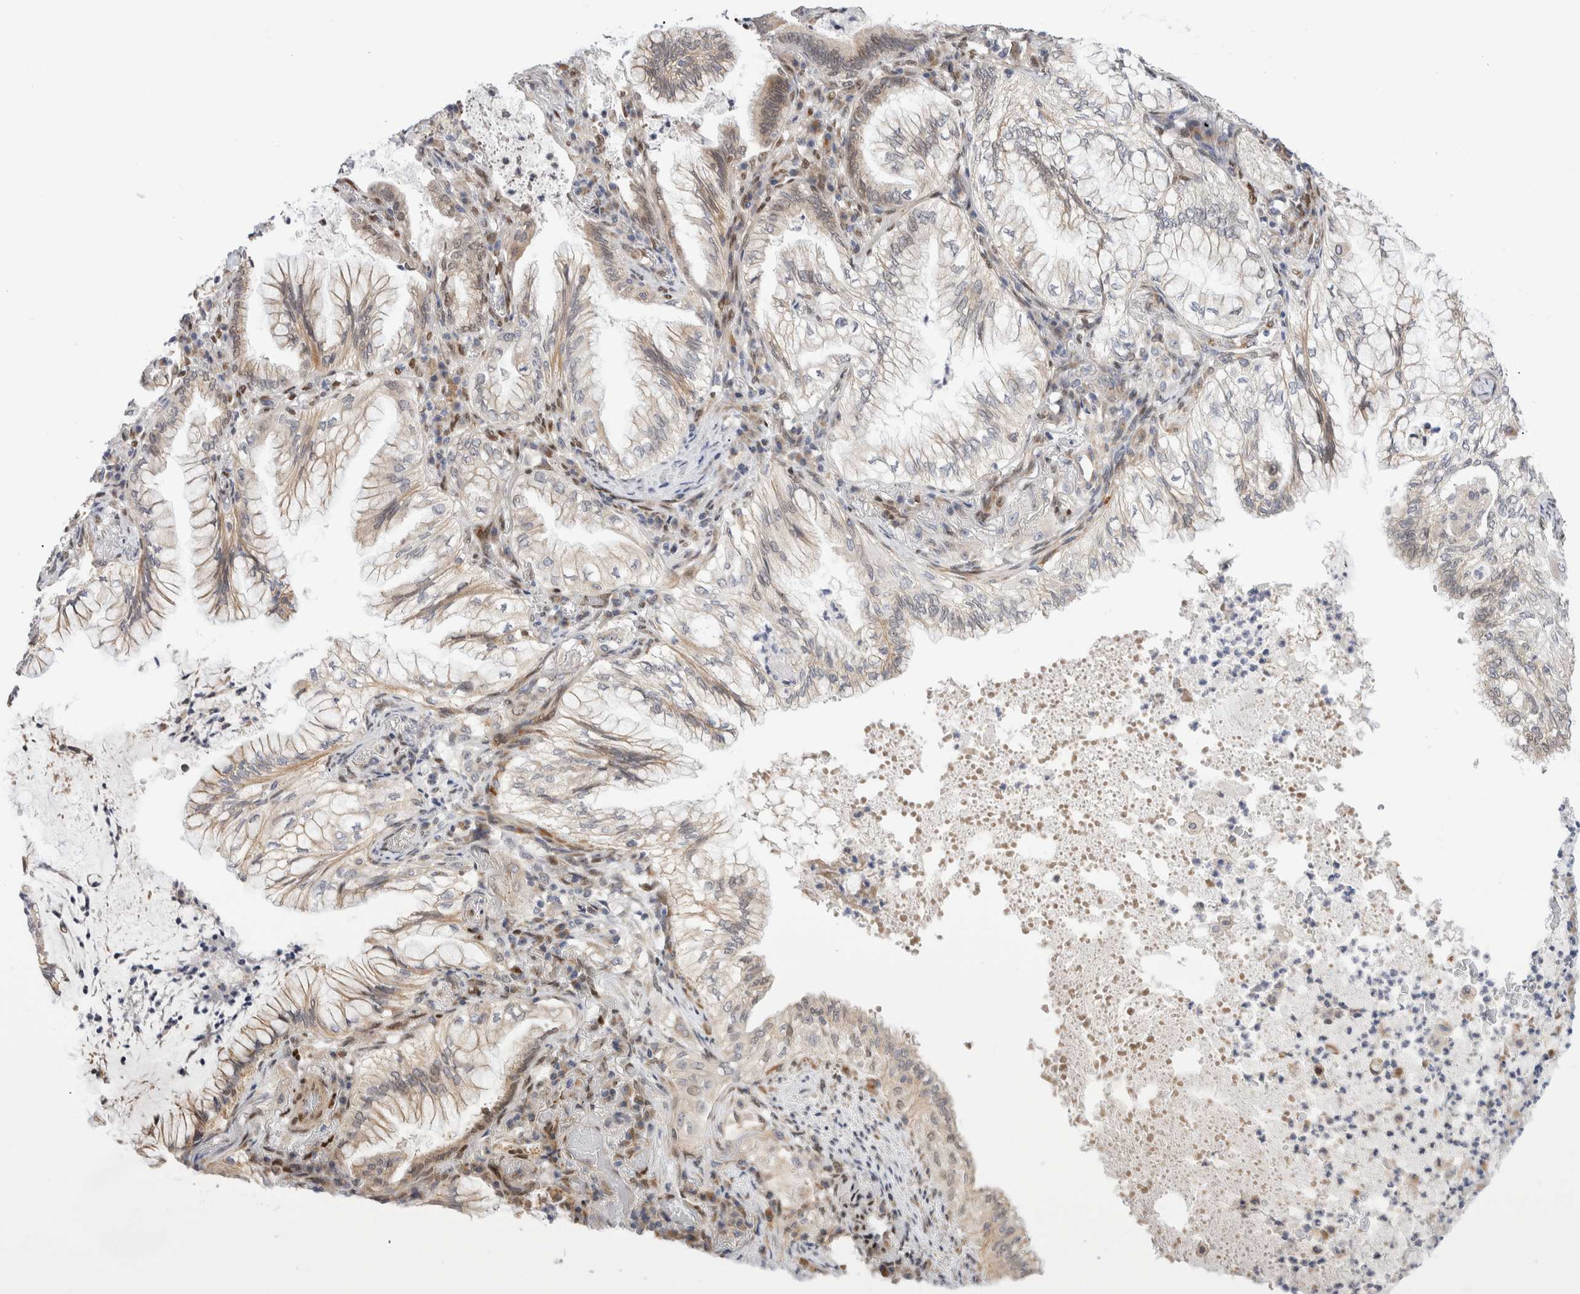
{"staining": {"intensity": "negative", "quantity": "none", "location": "none"}, "tissue": "lung cancer", "cell_type": "Tumor cells", "image_type": "cancer", "snomed": [{"axis": "morphology", "description": "Adenocarcinoma, NOS"}, {"axis": "topography", "description": "Lung"}], "caption": "Lung adenocarcinoma stained for a protein using immunohistochemistry shows no expression tumor cells.", "gene": "NSMAF", "patient": {"sex": "female", "age": 70}}